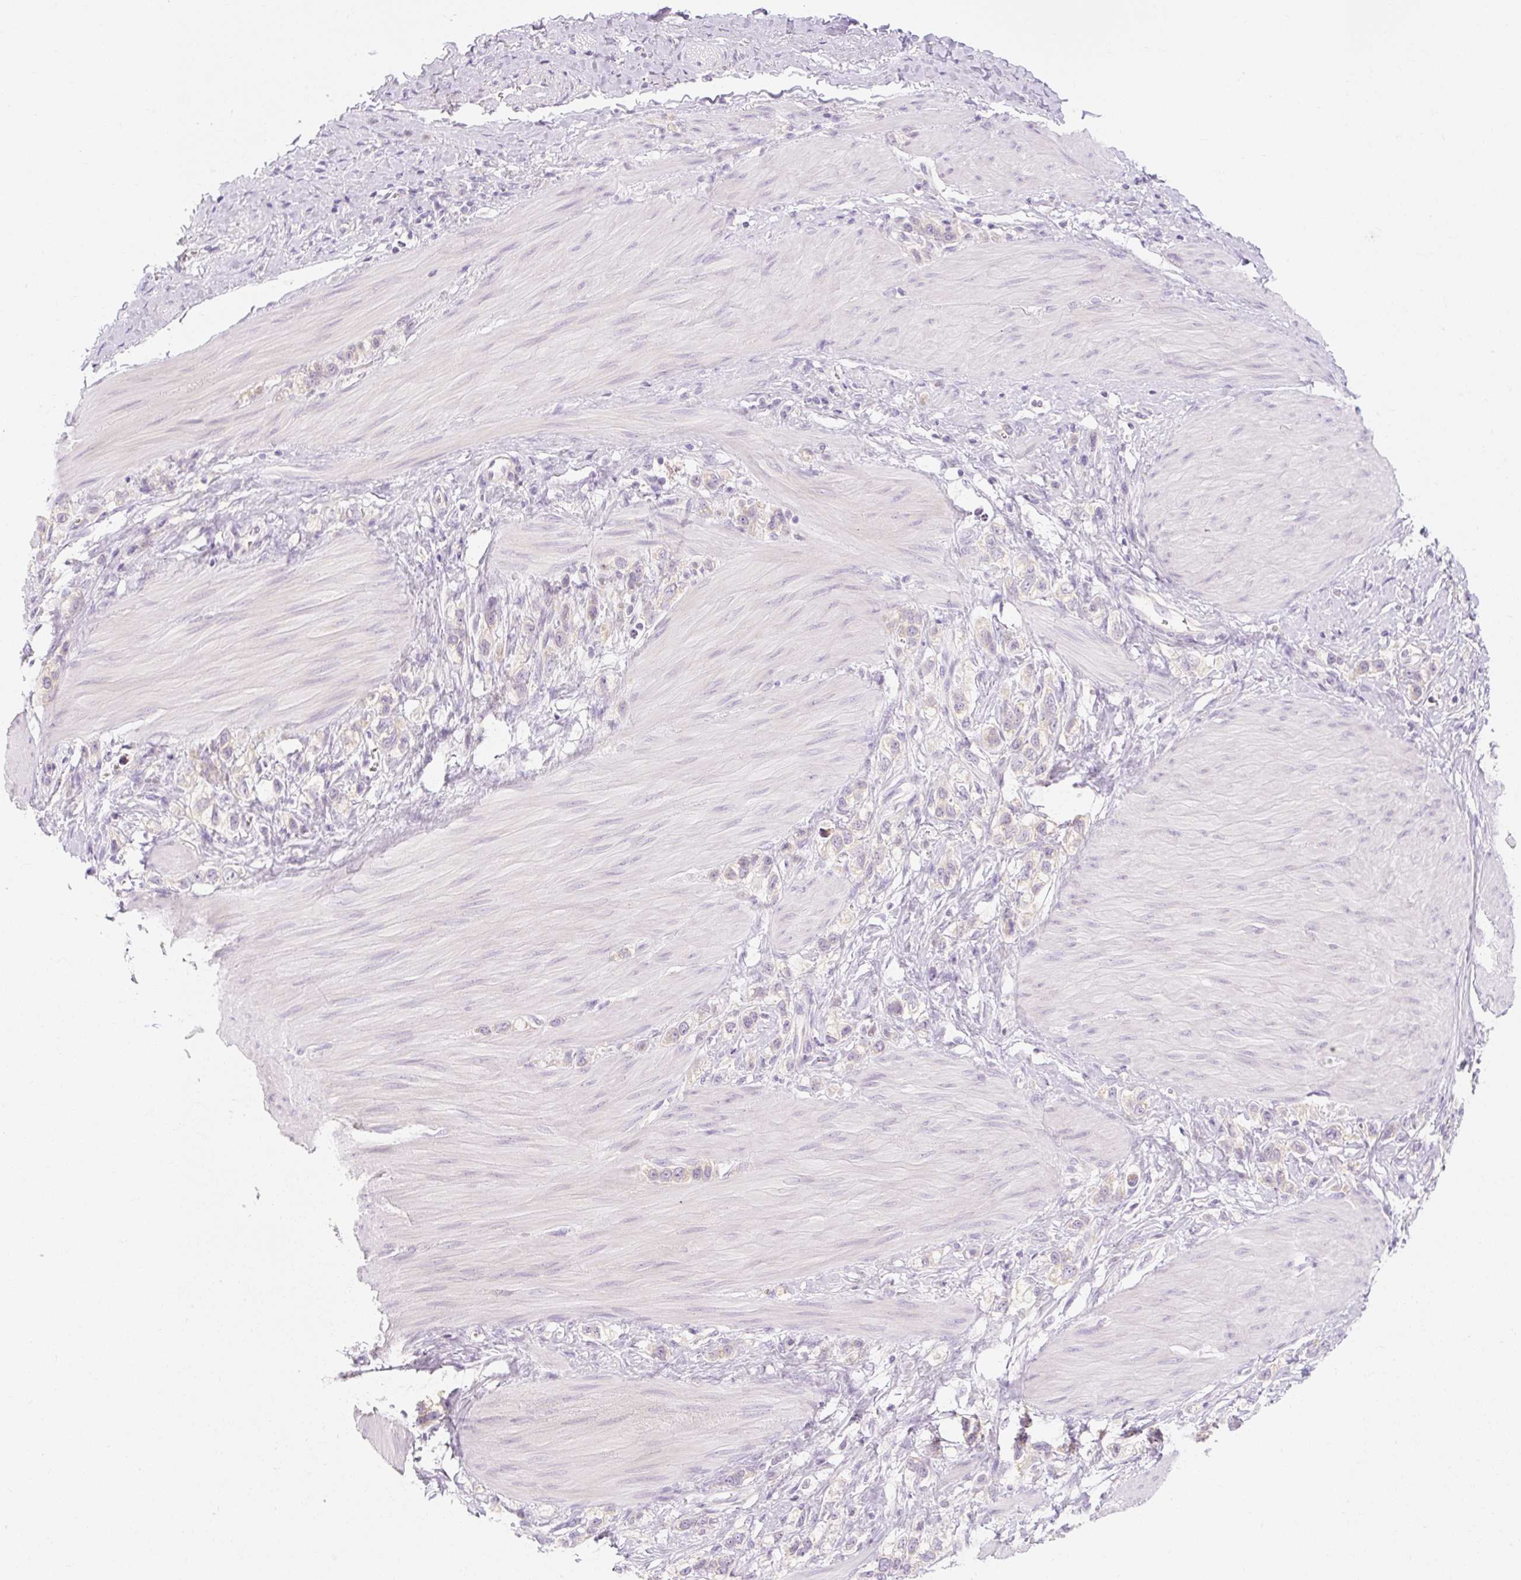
{"staining": {"intensity": "weak", "quantity": "<25%", "location": "cytoplasmic/membranous"}, "tissue": "stomach cancer", "cell_type": "Tumor cells", "image_type": "cancer", "snomed": [{"axis": "morphology", "description": "Adenocarcinoma, NOS"}, {"axis": "topography", "description": "Stomach"}], "caption": "IHC histopathology image of neoplastic tissue: stomach cancer stained with DAB exhibits no significant protein expression in tumor cells.", "gene": "MYO1D", "patient": {"sex": "female", "age": 65}}